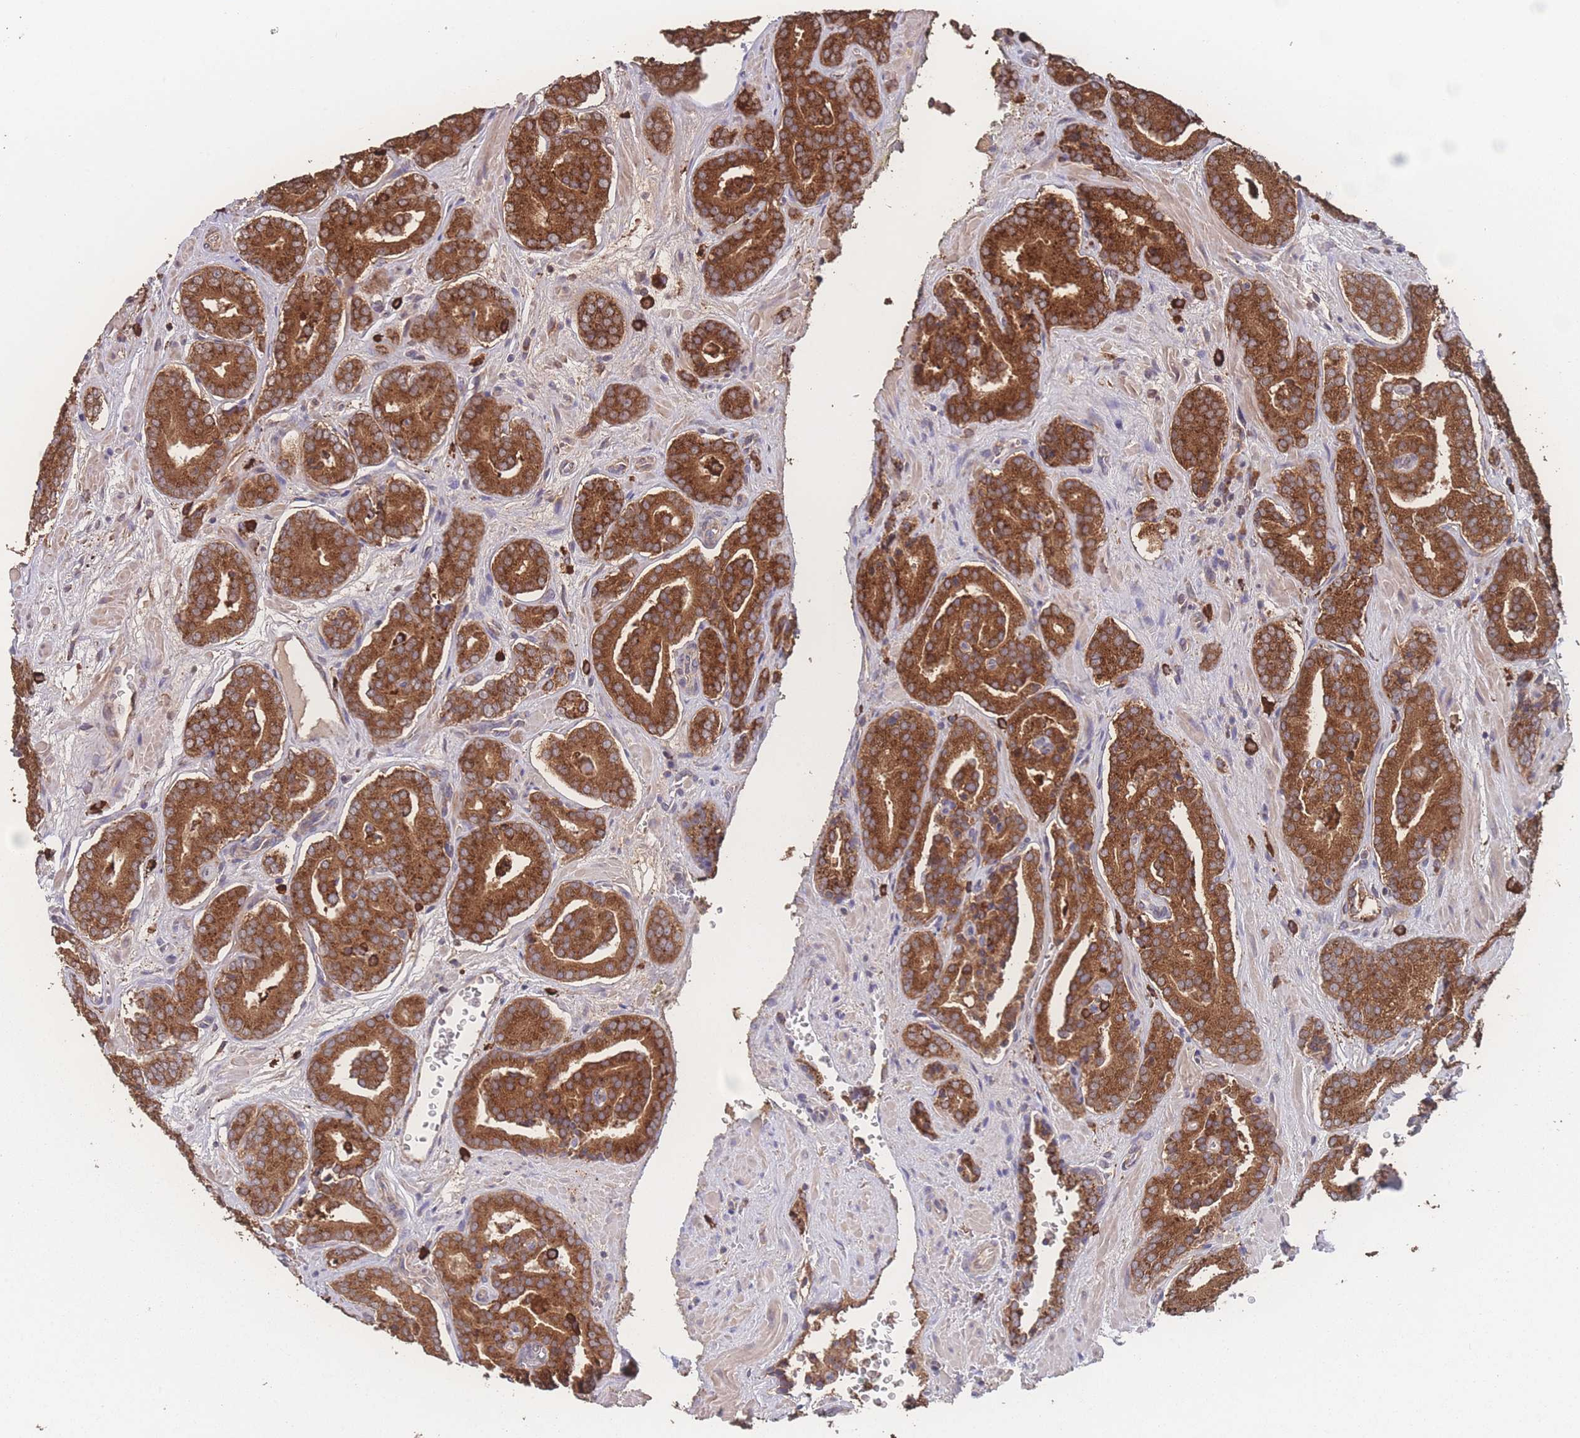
{"staining": {"intensity": "strong", "quantity": ">75%", "location": "cytoplasmic/membranous"}, "tissue": "prostate cancer", "cell_type": "Tumor cells", "image_type": "cancer", "snomed": [{"axis": "morphology", "description": "Adenocarcinoma, High grade"}, {"axis": "topography", "description": "Prostate"}], "caption": "This micrograph shows immunohistochemistry staining of prostate cancer (adenocarcinoma (high-grade)), with high strong cytoplasmic/membranous staining in about >75% of tumor cells.", "gene": "SGSM3", "patient": {"sex": "male", "age": 66}}